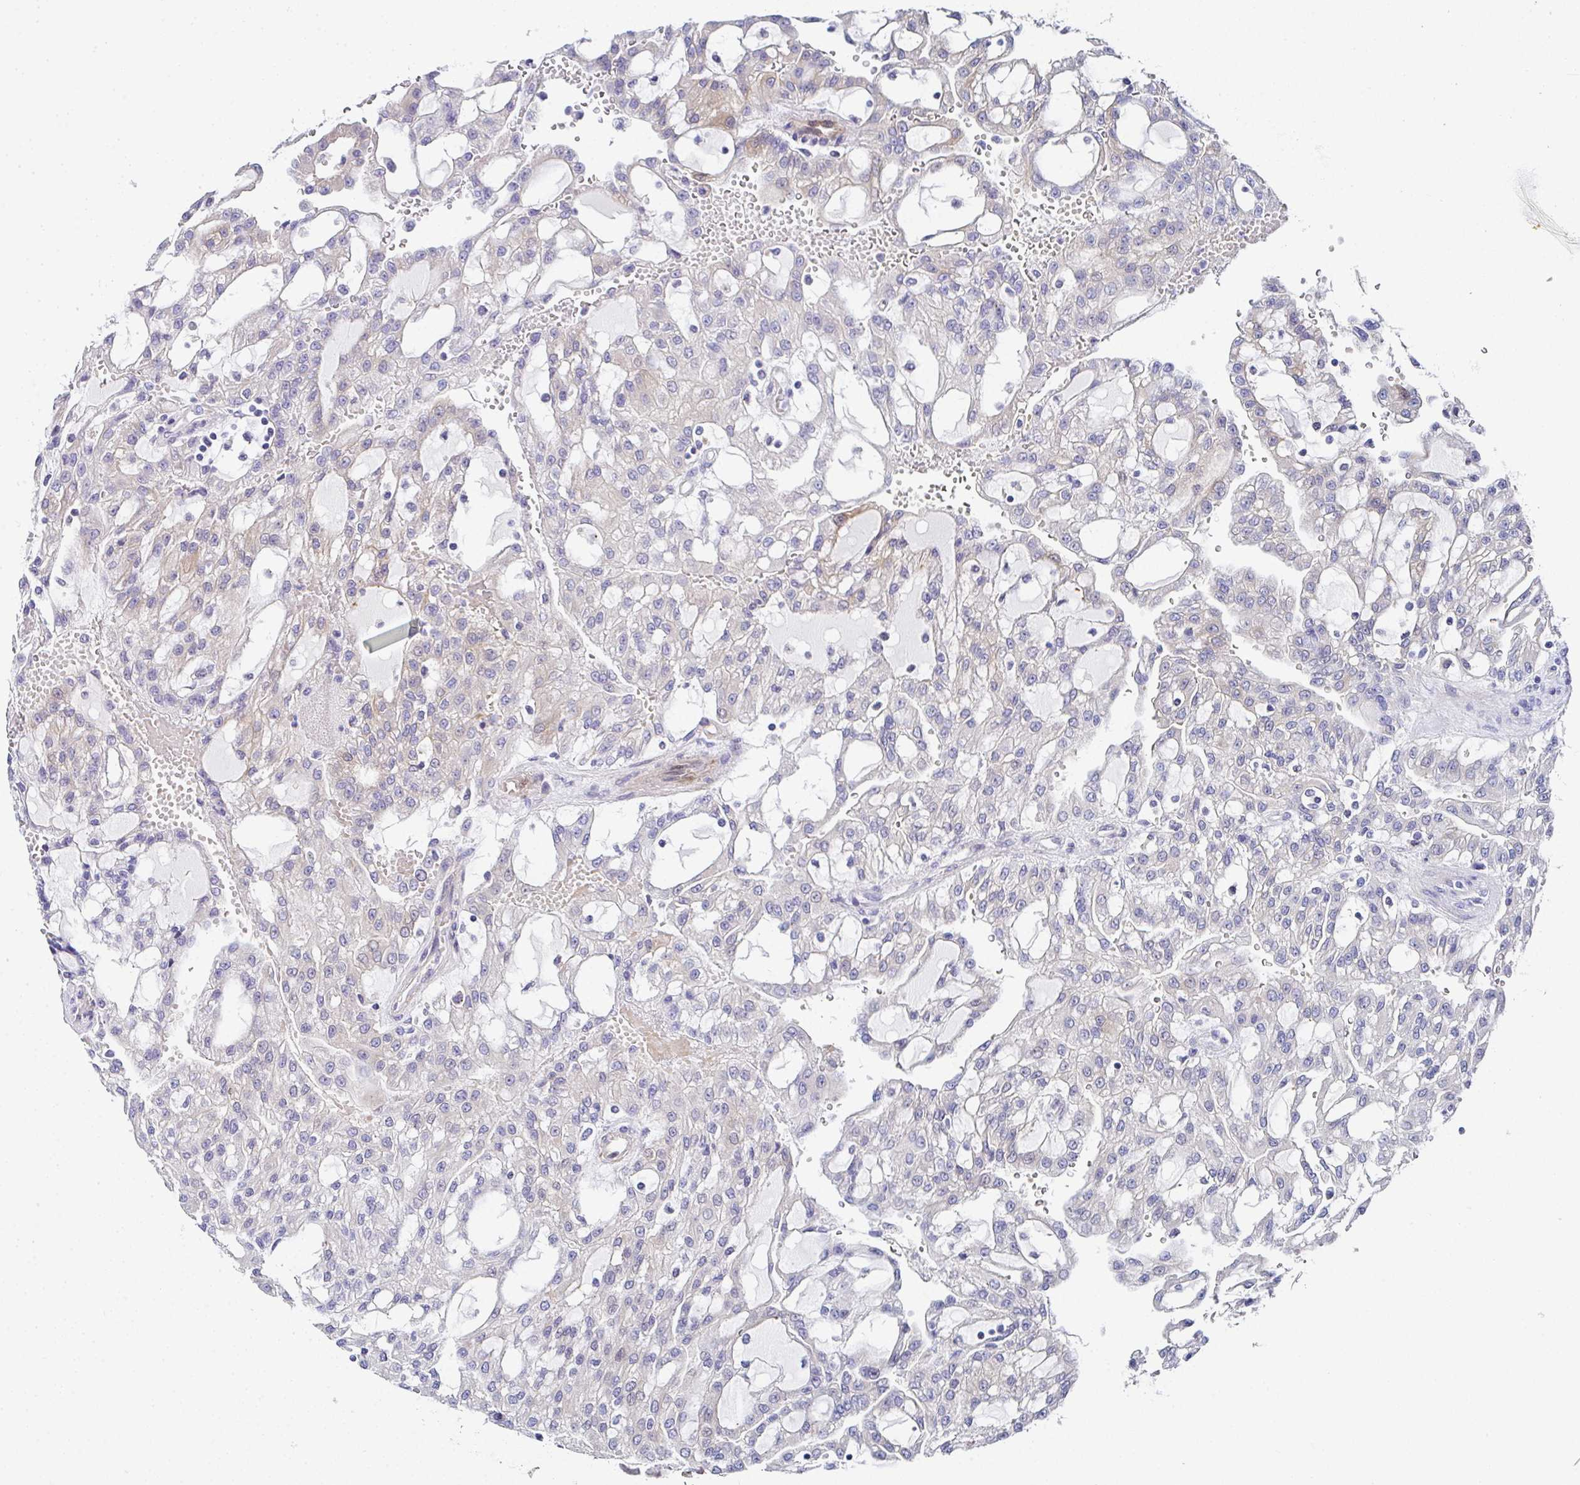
{"staining": {"intensity": "negative", "quantity": "none", "location": "none"}, "tissue": "renal cancer", "cell_type": "Tumor cells", "image_type": "cancer", "snomed": [{"axis": "morphology", "description": "Adenocarcinoma, NOS"}, {"axis": "topography", "description": "Kidney"}], "caption": "IHC of human renal adenocarcinoma reveals no staining in tumor cells. Nuclei are stained in blue.", "gene": "PPFIA4", "patient": {"sex": "male", "age": 63}}